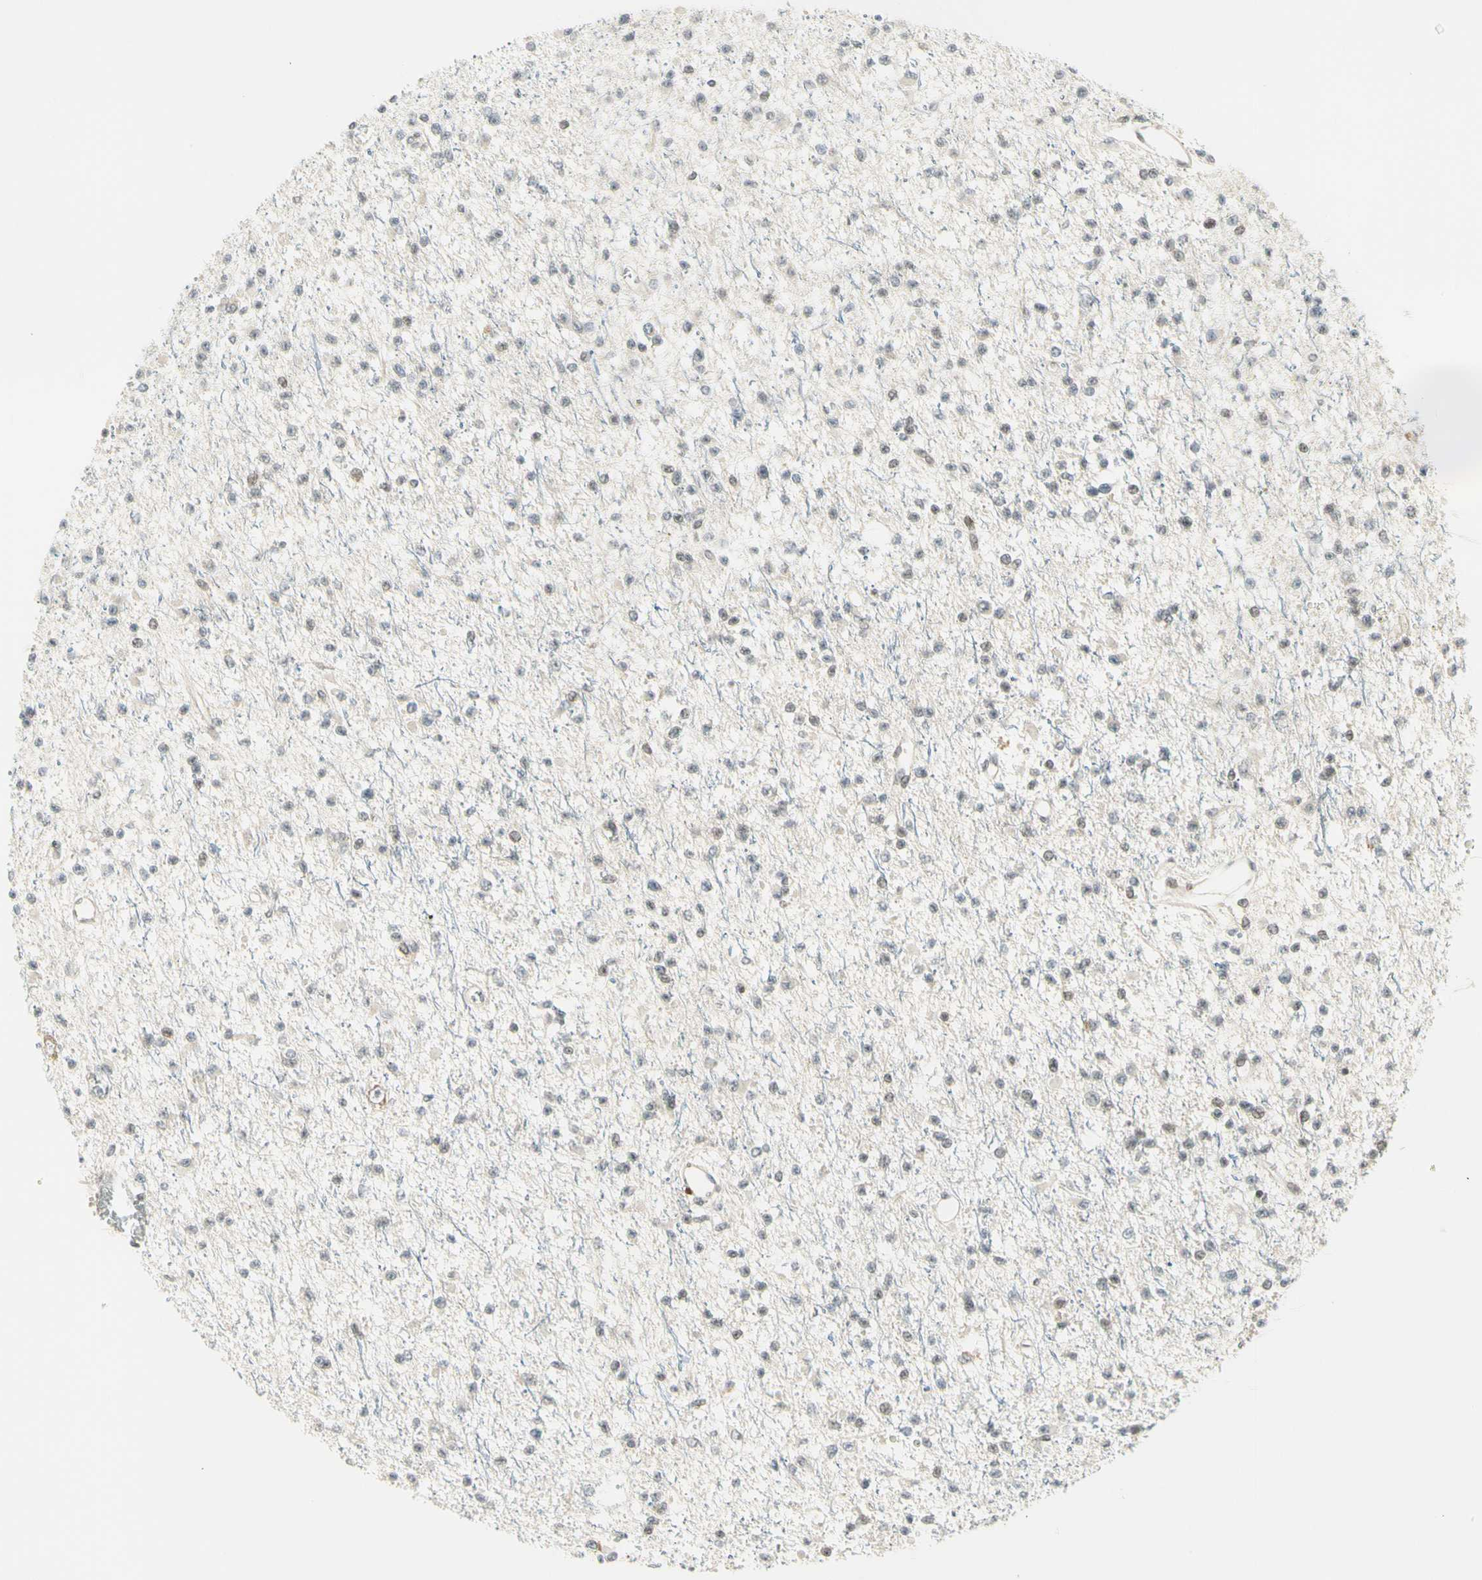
{"staining": {"intensity": "negative", "quantity": "none", "location": "none"}, "tissue": "glioma", "cell_type": "Tumor cells", "image_type": "cancer", "snomed": [{"axis": "morphology", "description": "Glioma, malignant, Low grade"}, {"axis": "topography", "description": "Brain"}], "caption": "This is an immunohistochemistry photomicrograph of human glioma. There is no positivity in tumor cells.", "gene": "TPT1", "patient": {"sex": "female", "age": 22}}